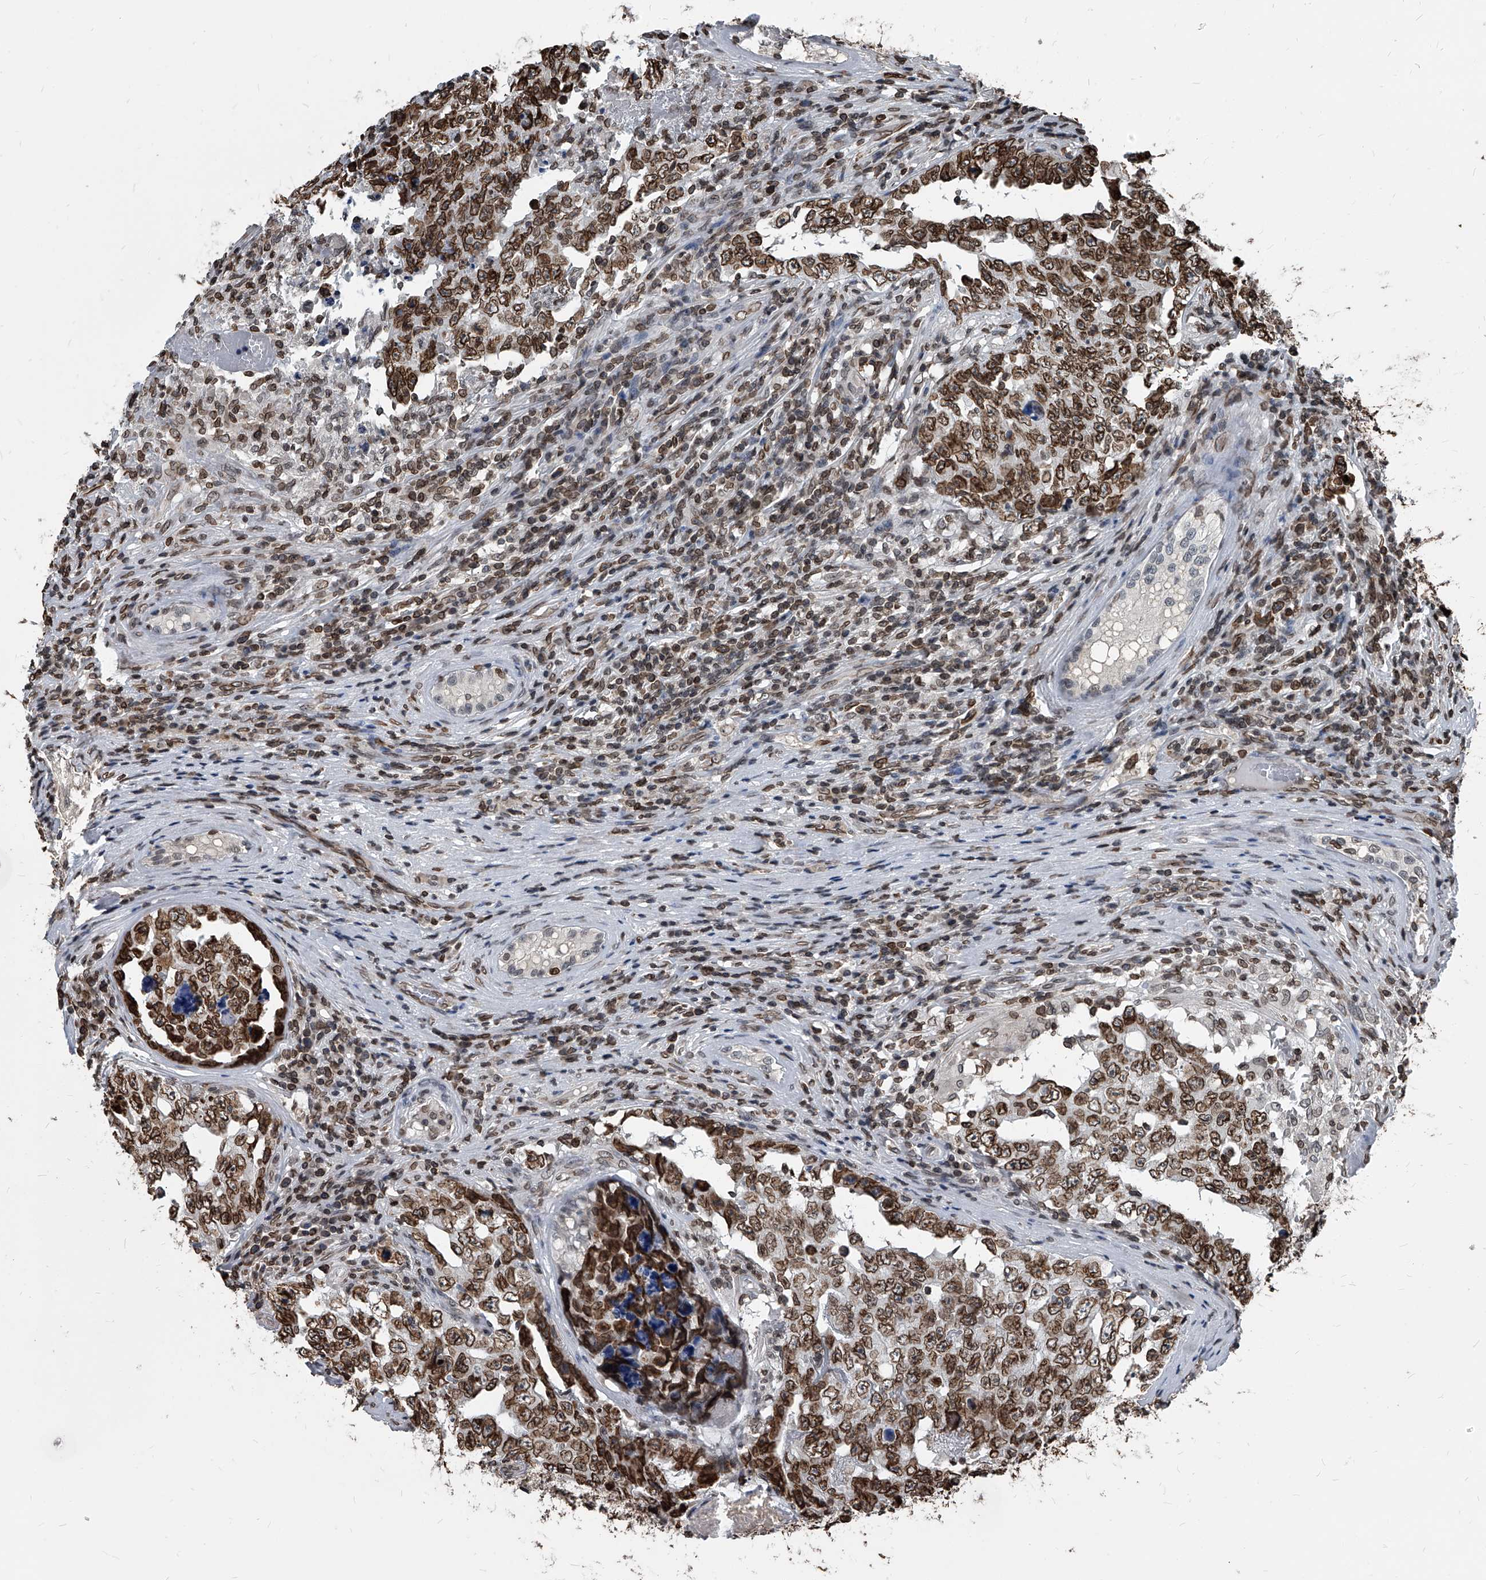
{"staining": {"intensity": "moderate", "quantity": ">75%", "location": "cytoplasmic/membranous,nuclear"}, "tissue": "testis cancer", "cell_type": "Tumor cells", "image_type": "cancer", "snomed": [{"axis": "morphology", "description": "Carcinoma, Embryonal, NOS"}, {"axis": "topography", "description": "Testis"}], "caption": "A brown stain labels moderate cytoplasmic/membranous and nuclear positivity of a protein in human testis cancer tumor cells.", "gene": "PHF20", "patient": {"sex": "male", "age": 26}}